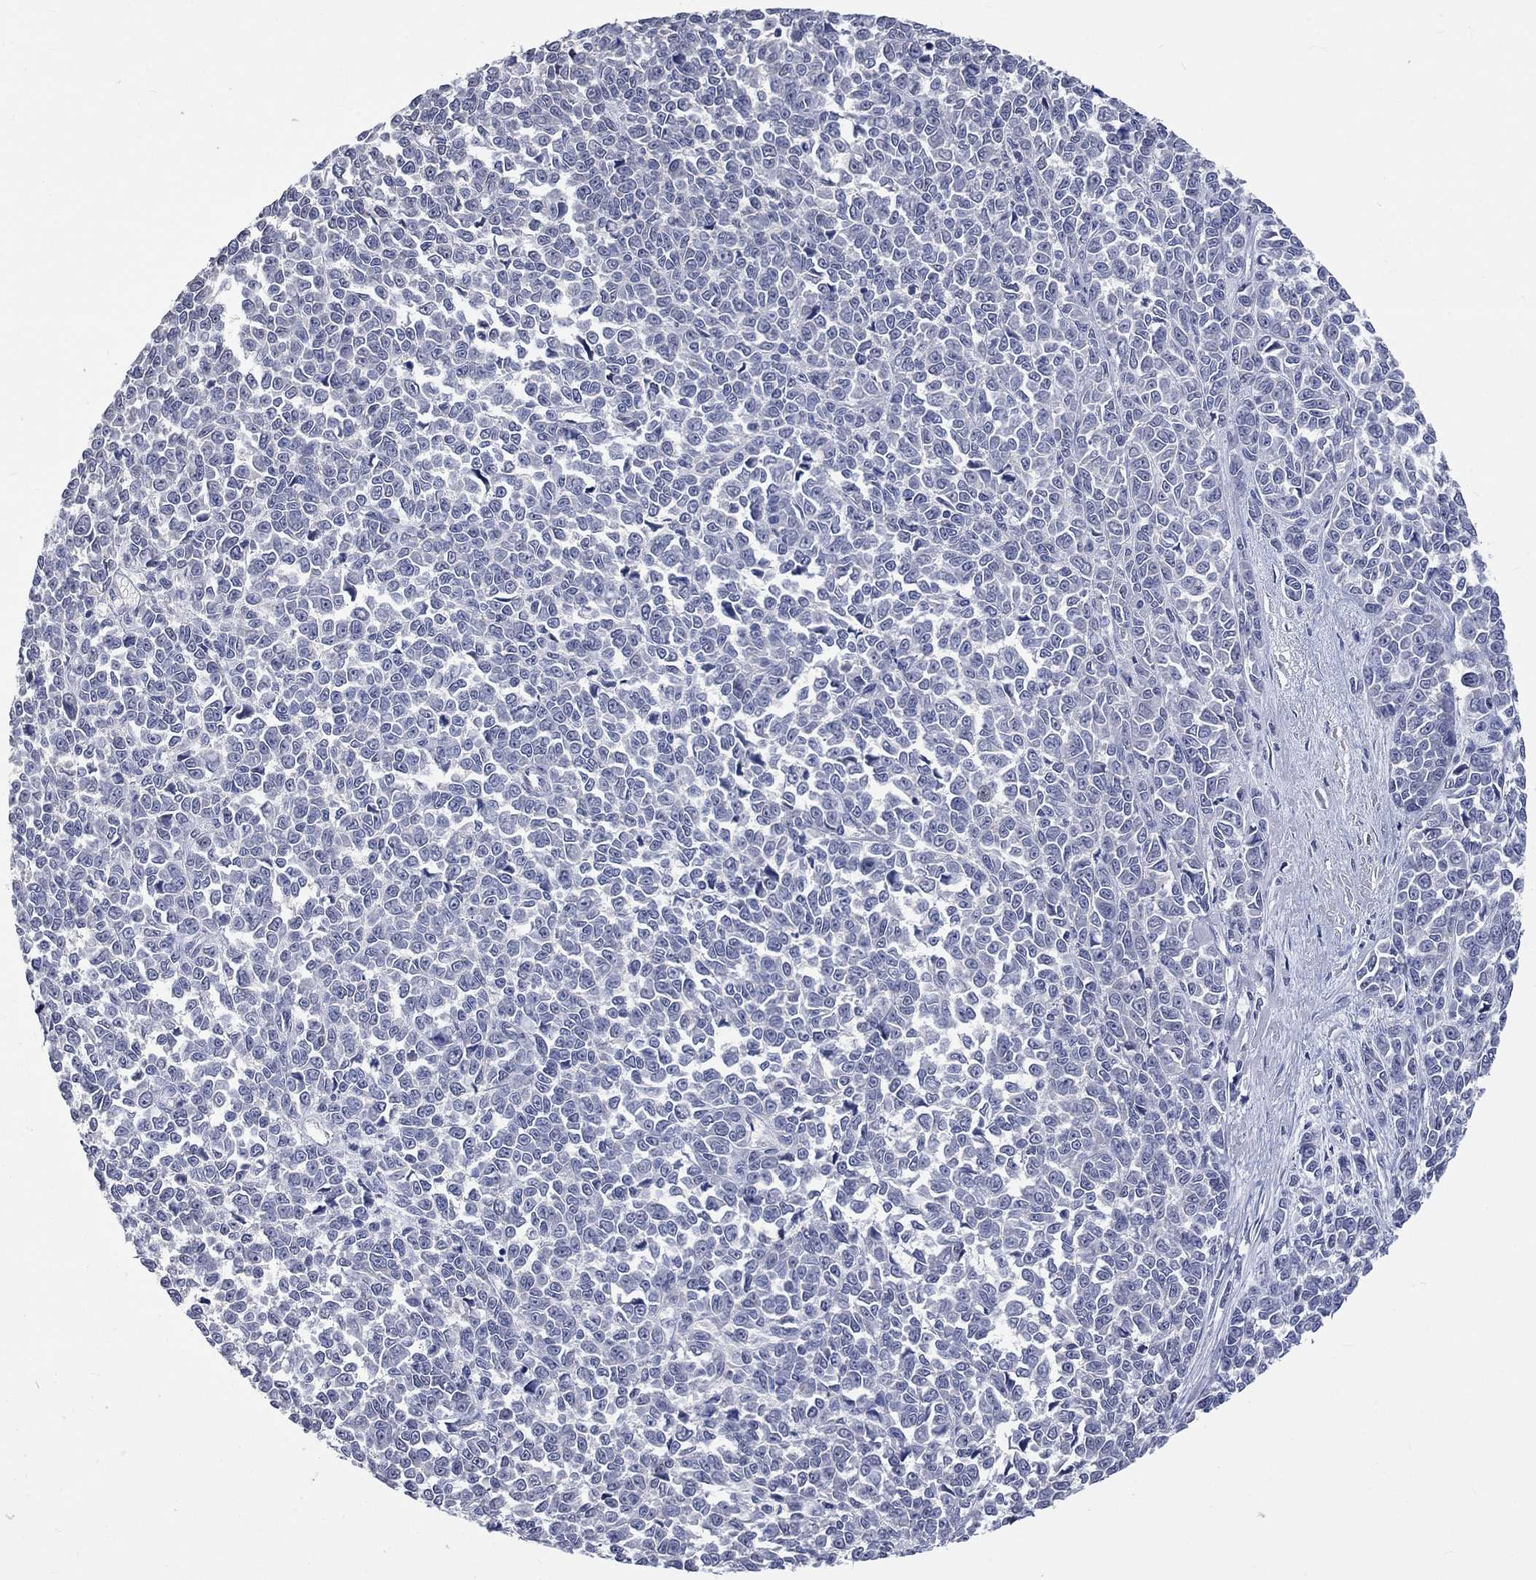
{"staining": {"intensity": "negative", "quantity": "none", "location": "none"}, "tissue": "melanoma", "cell_type": "Tumor cells", "image_type": "cancer", "snomed": [{"axis": "morphology", "description": "Malignant melanoma, NOS"}, {"axis": "topography", "description": "Skin"}], "caption": "There is no significant expression in tumor cells of malignant melanoma.", "gene": "ZBTB18", "patient": {"sex": "female", "age": 95}}